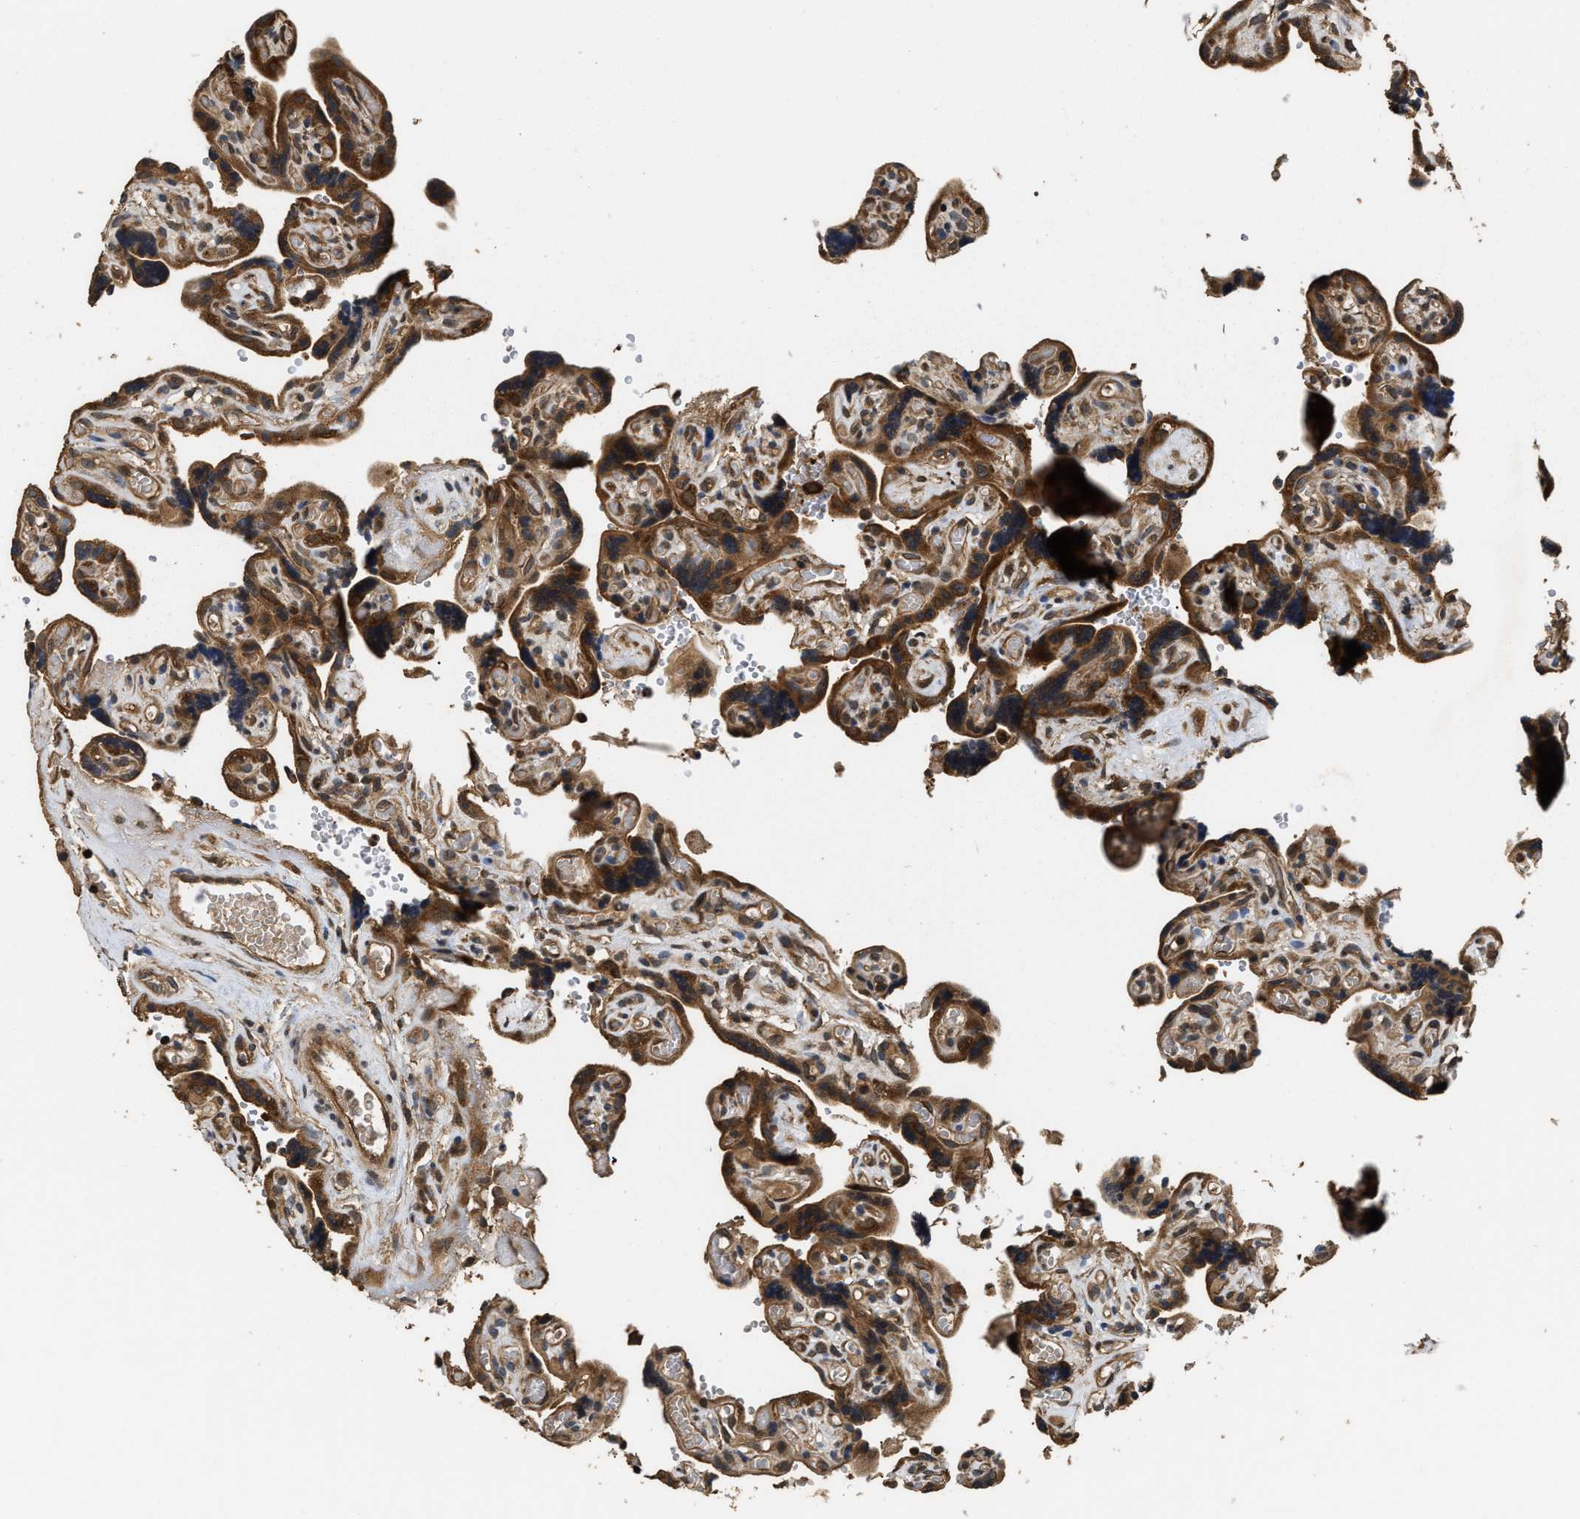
{"staining": {"intensity": "moderate", "quantity": ">75%", "location": "cytoplasmic/membranous"}, "tissue": "placenta", "cell_type": "Decidual cells", "image_type": "normal", "snomed": [{"axis": "morphology", "description": "Normal tissue, NOS"}, {"axis": "topography", "description": "Placenta"}], "caption": "The photomicrograph exhibits a brown stain indicating the presence of a protein in the cytoplasmic/membranous of decidual cells in placenta. (DAB (3,3'-diaminobenzidine) IHC, brown staining for protein, blue staining for nuclei).", "gene": "DNAJC2", "patient": {"sex": "female", "age": 30}}